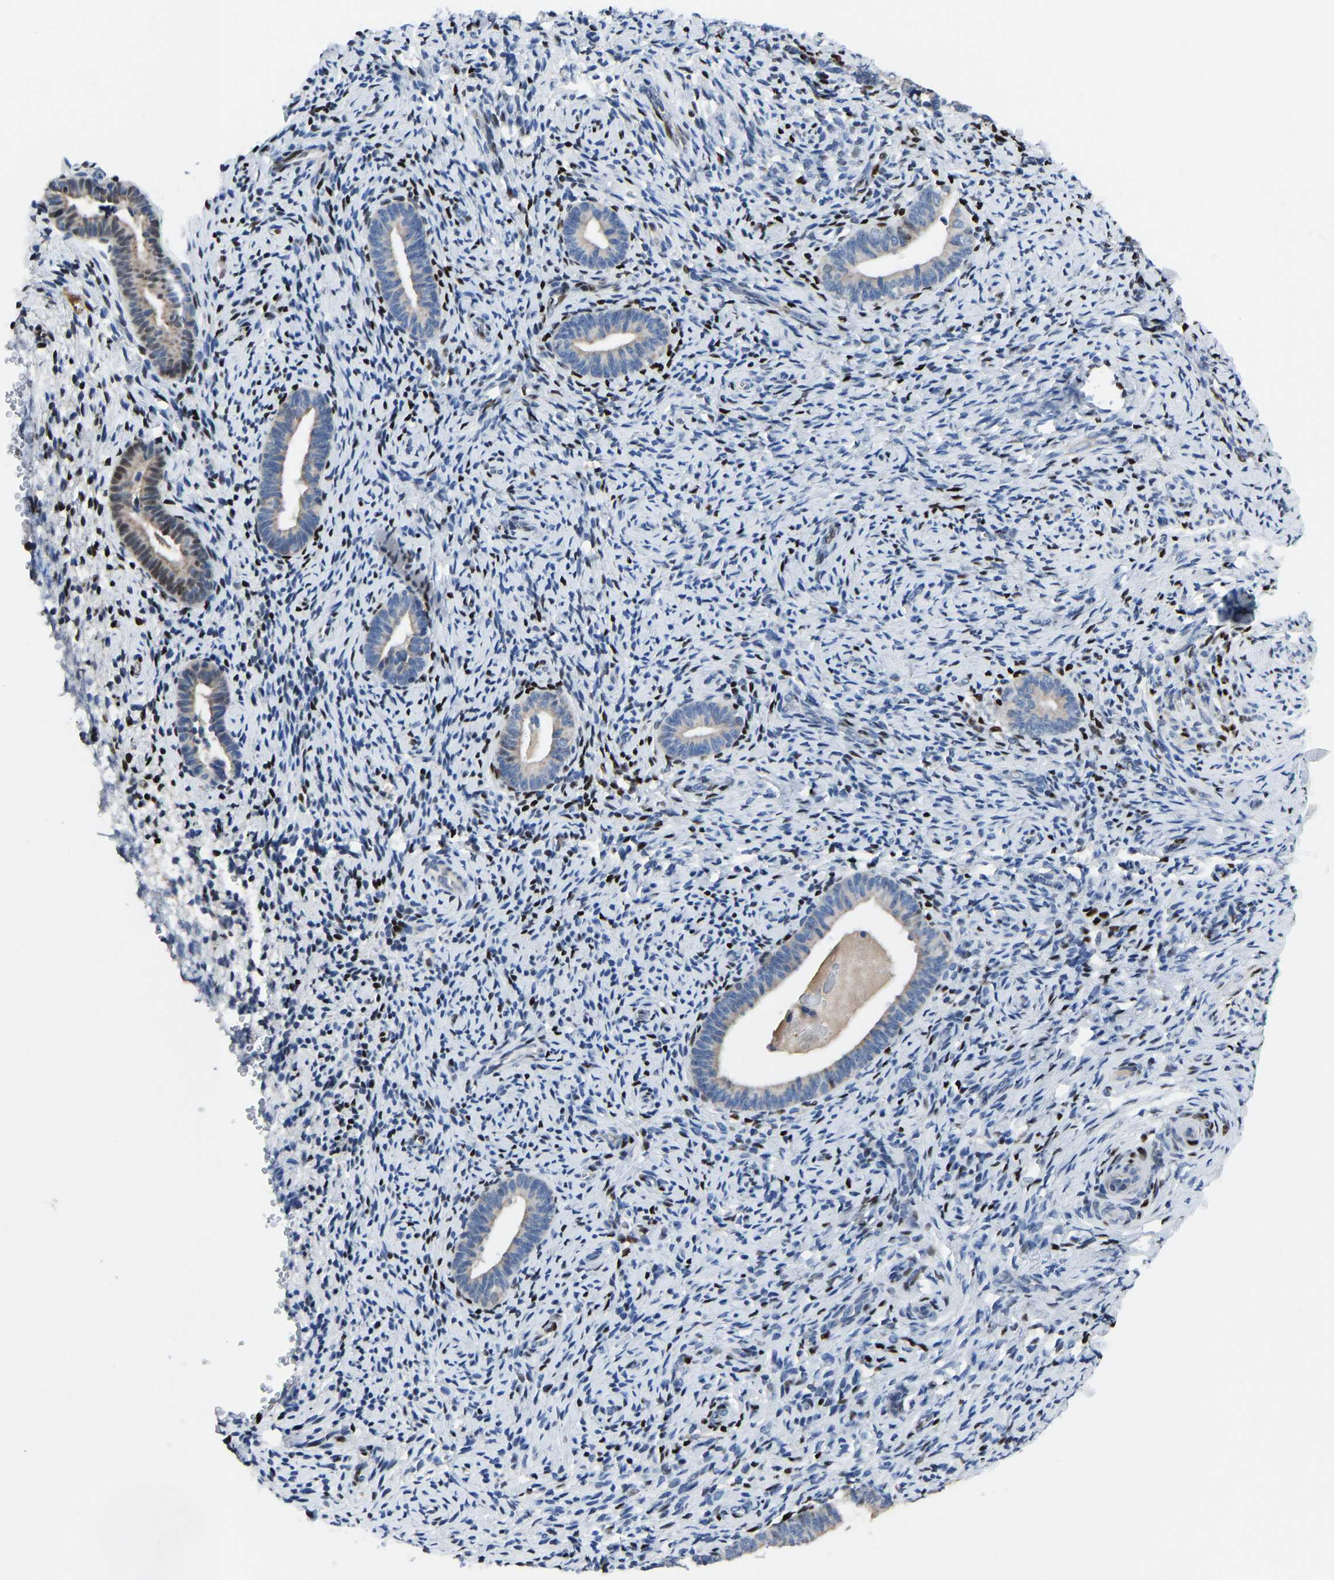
{"staining": {"intensity": "moderate", "quantity": "<25%", "location": "nuclear"}, "tissue": "endometrium", "cell_type": "Cells in endometrial stroma", "image_type": "normal", "snomed": [{"axis": "morphology", "description": "Normal tissue, NOS"}, {"axis": "topography", "description": "Endometrium"}], "caption": "This micrograph shows immunohistochemistry (IHC) staining of unremarkable endometrium, with low moderate nuclear positivity in approximately <25% of cells in endometrial stroma.", "gene": "EGR1", "patient": {"sex": "female", "age": 51}}